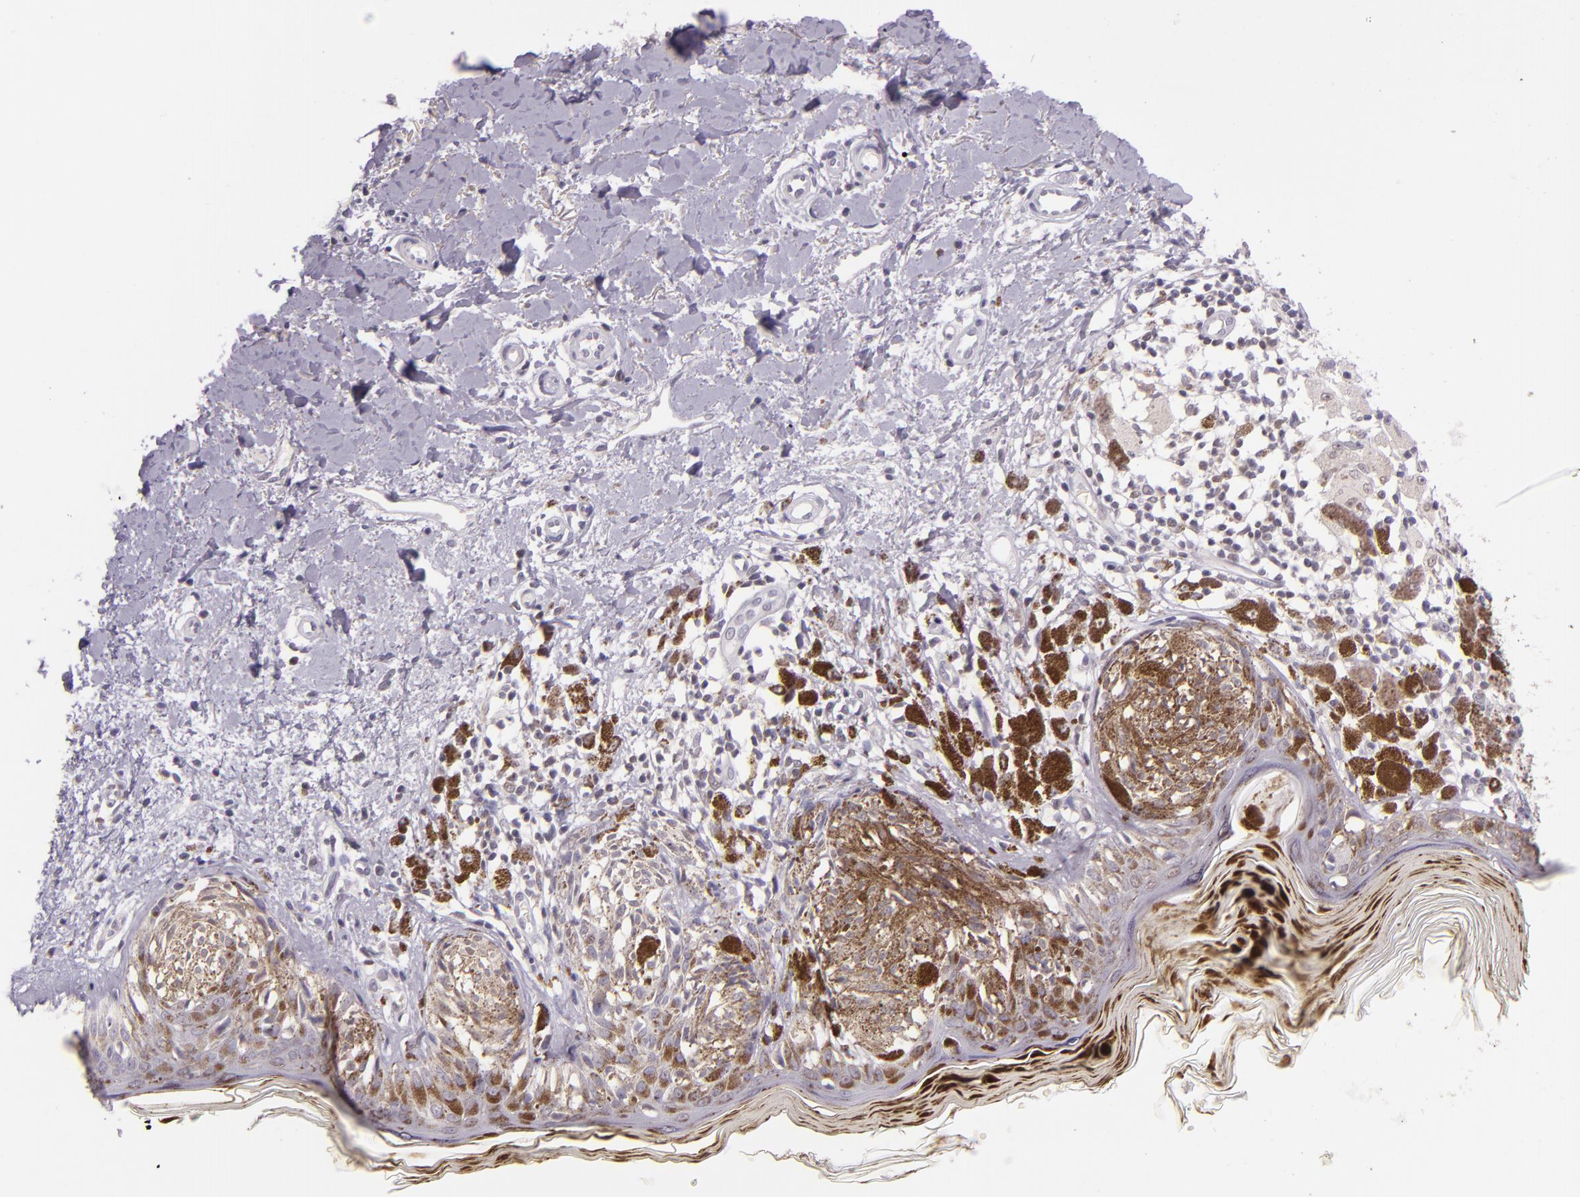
{"staining": {"intensity": "negative", "quantity": "none", "location": "none"}, "tissue": "melanoma", "cell_type": "Tumor cells", "image_type": "cancer", "snomed": [{"axis": "morphology", "description": "Malignant melanoma, NOS"}, {"axis": "topography", "description": "Skin"}], "caption": "Immunohistochemical staining of melanoma shows no significant positivity in tumor cells.", "gene": "HSPA8", "patient": {"sex": "male", "age": 88}}